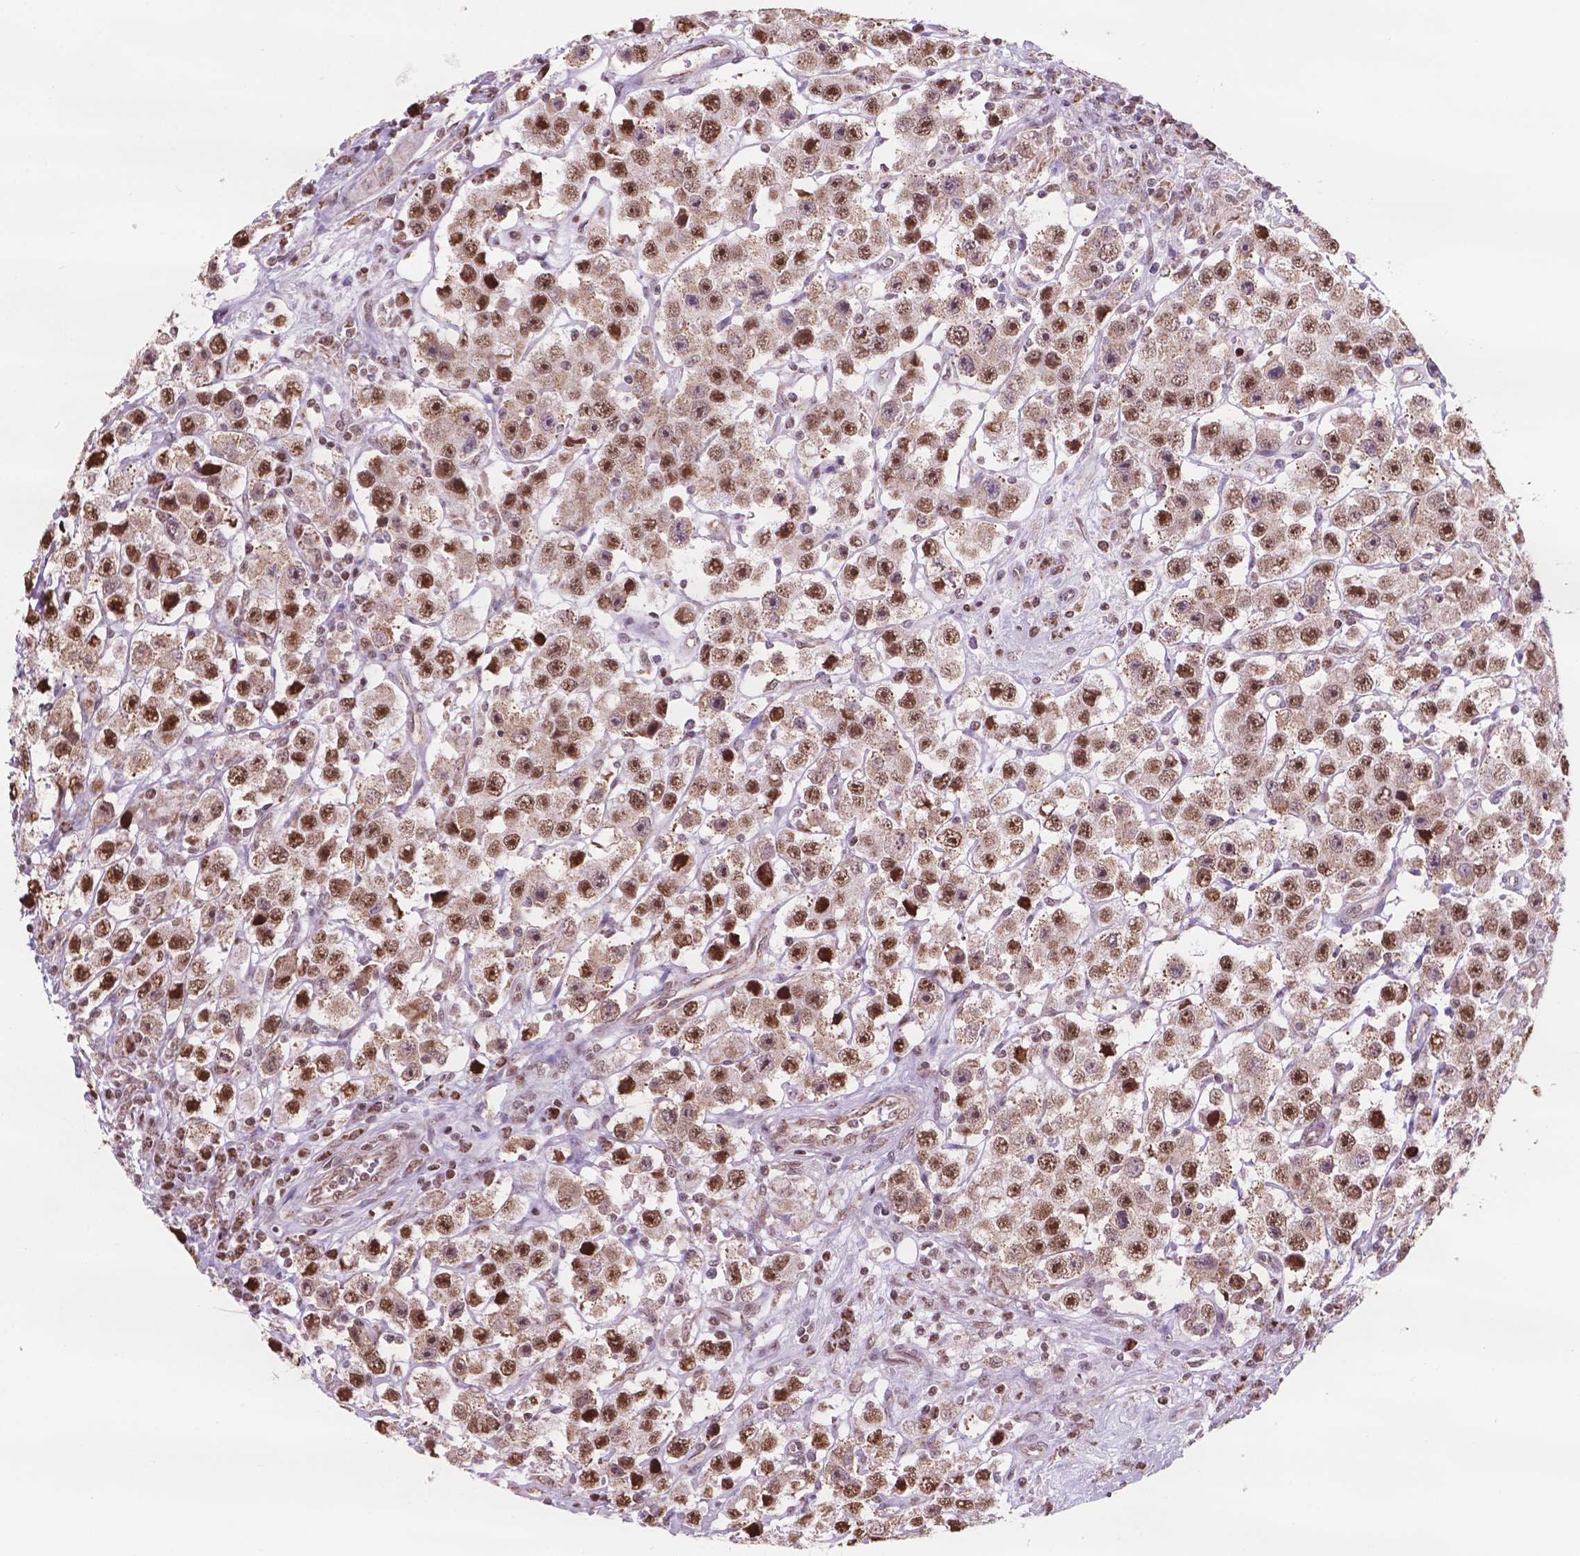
{"staining": {"intensity": "strong", "quantity": ">75%", "location": "nuclear"}, "tissue": "testis cancer", "cell_type": "Tumor cells", "image_type": "cancer", "snomed": [{"axis": "morphology", "description": "Seminoma, NOS"}, {"axis": "topography", "description": "Testis"}], "caption": "Immunohistochemical staining of testis cancer (seminoma) exhibits strong nuclear protein positivity in approximately >75% of tumor cells. The staining was performed using DAB (3,3'-diaminobenzidine) to visualize the protein expression in brown, while the nuclei were stained in blue with hematoxylin (Magnification: 20x).", "gene": "NDUFA10", "patient": {"sex": "male", "age": 45}}